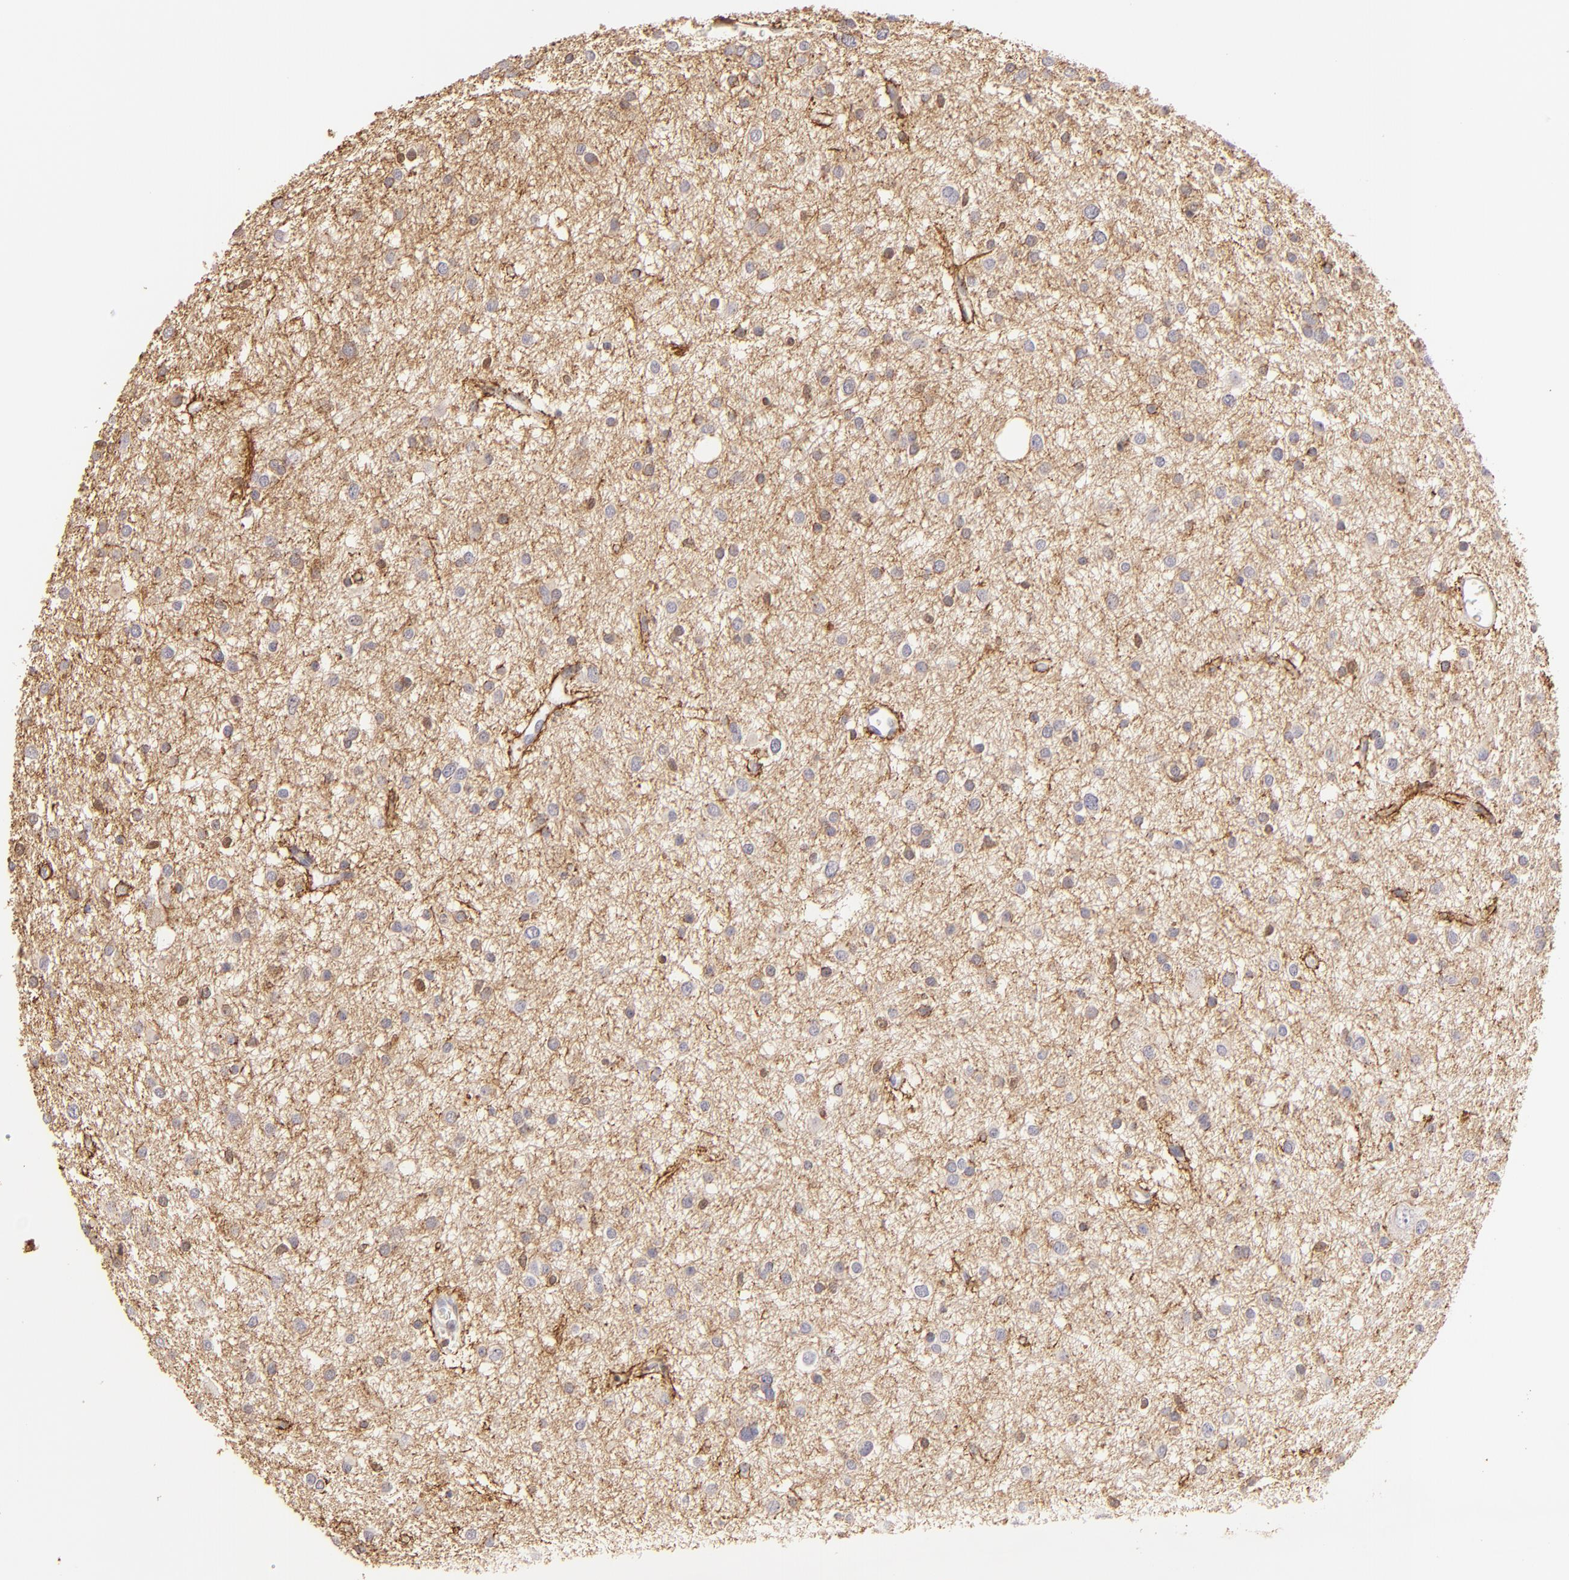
{"staining": {"intensity": "moderate", "quantity": "25%-75%", "location": "cytoplasmic/membranous"}, "tissue": "glioma", "cell_type": "Tumor cells", "image_type": "cancer", "snomed": [{"axis": "morphology", "description": "Glioma, malignant, Low grade"}, {"axis": "topography", "description": "Brain"}], "caption": "This is a micrograph of IHC staining of malignant glioma (low-grade), which shows moderate staining in the cytoplasmic/membranous of tumor cells.", "gene": "BTK", "patient": {"sex": "female", "age": 36}}